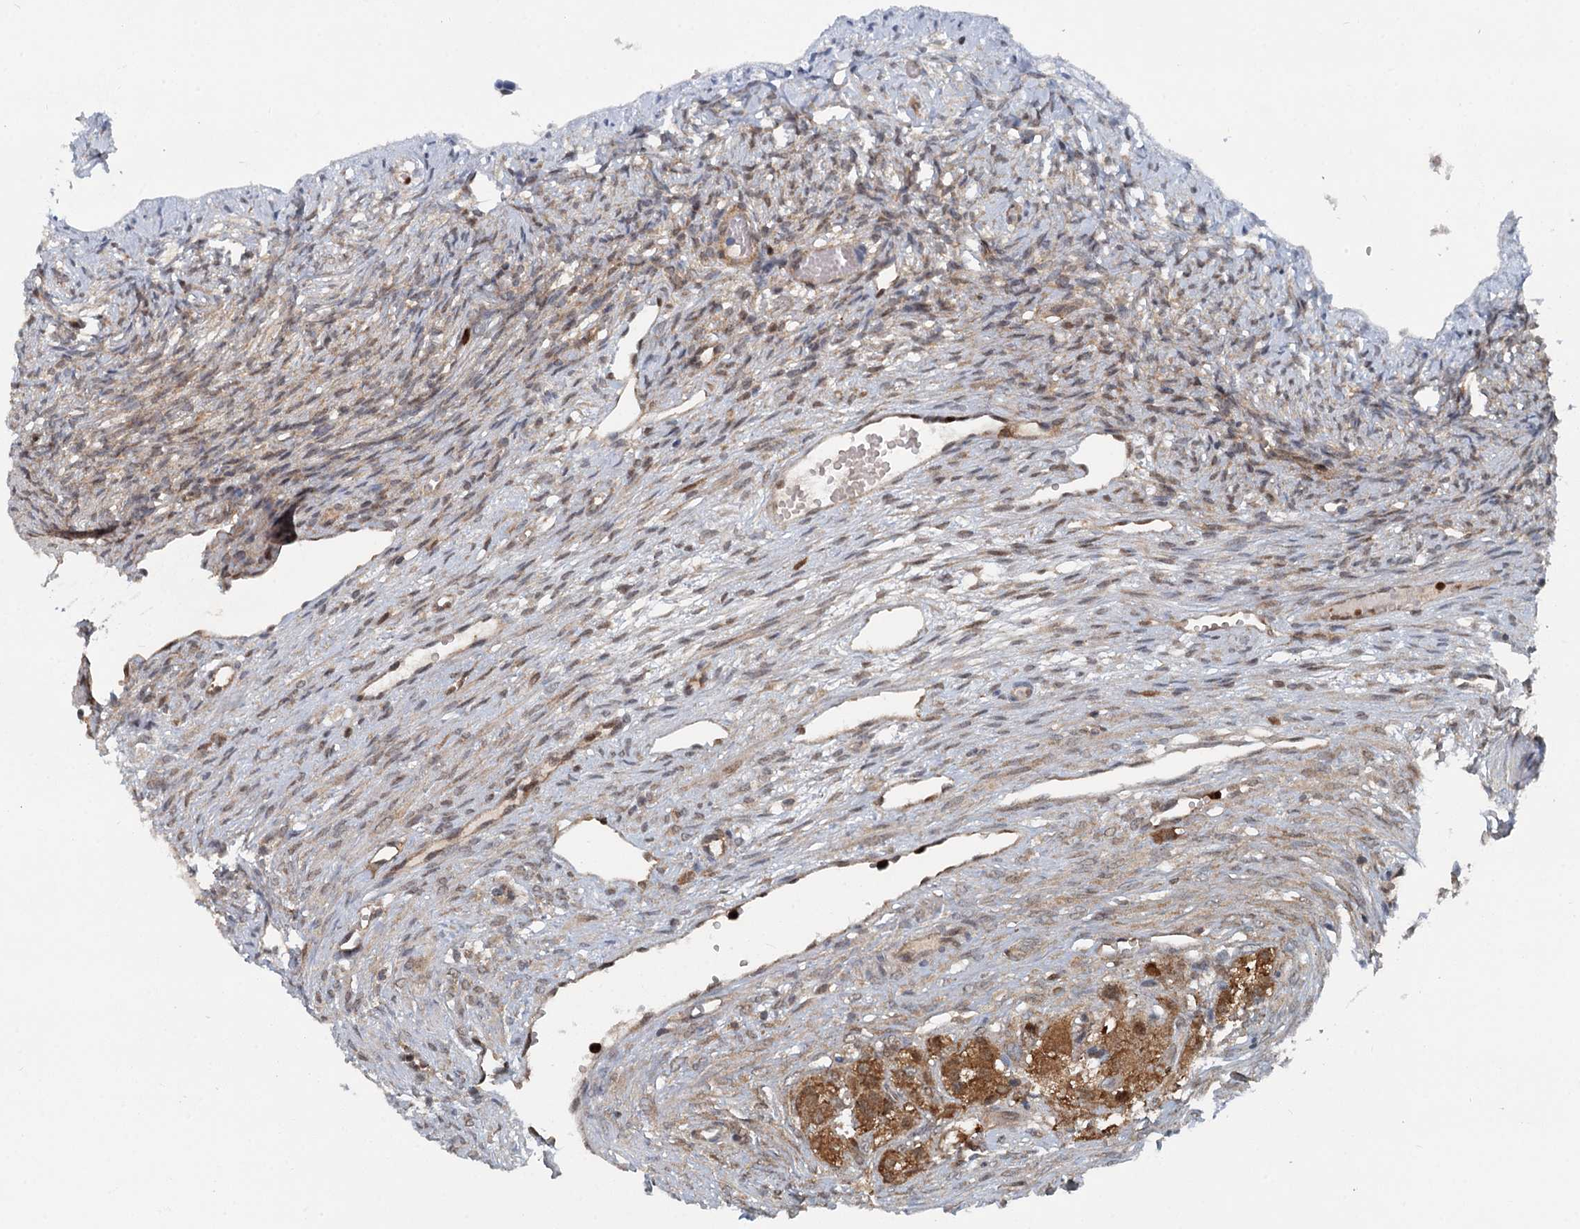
{"staining": {"intensity": "moderate", "quantity": "<25%", "location": "cytoplasmic/membranous"}, "tissue": "ovary", "cell_type": "Ovarian stroma cells", "image_type": "normal", "snomed": [{"axis": "morphology", "description": "Normal tissue, NOS"}, {"axis": "topography", "description": "Ovary"}], "caption": "Immunohistochemical staining of unremarkable human ovary displays <25% levels of moderate cytoplasmic/membranous protein positivity in approximately <25% of ovarian stroma cells. (Stains: DAB in brown, nuclei in blue, Microscopy: brightfield microscopy at high magnification).", "gene": "GPI", "patient": {"sex": "female", "age": 51}}